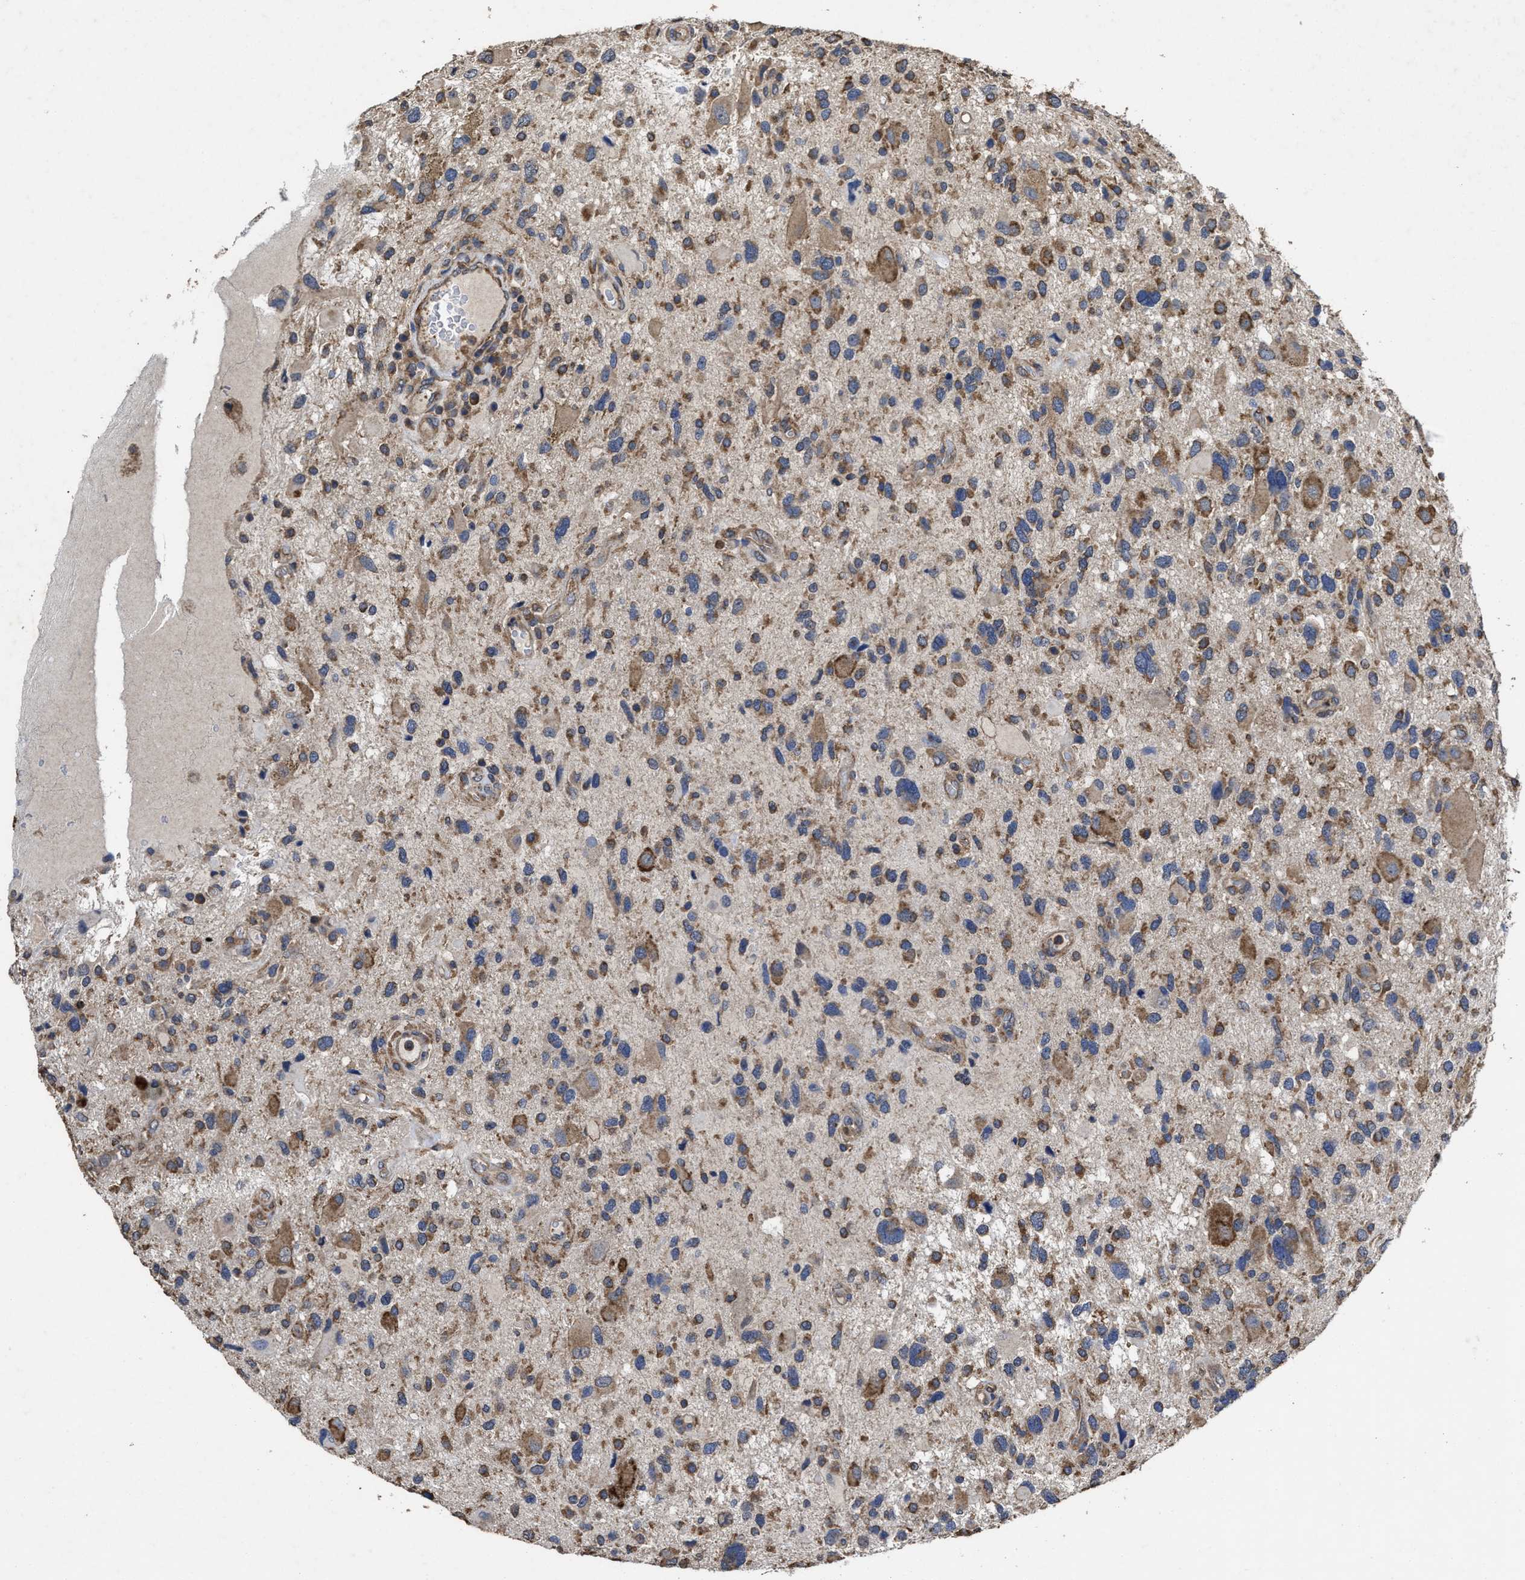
{"staining": {"intensity": "moderate", "quantity": ">75%", "location": "cytoplasmic/membranous"}, "tissue": "glioma", "cell_type": "Tumor cells", "image_type": "cancer", "snomed": [{"axis": "morphology", "description": "Glioma, malignant, High grade"}, {"axis": "topography", "description": "Brain"}], "caption": "A brown stain shows moderate cytoplasmic/membranous staining of a protein in human glioma tumor cells. (DAB = brown stain, brightfield microscopy at high magnification).", "gene": "SFXN4", "patient": {"sex": "male", "age": 33}}